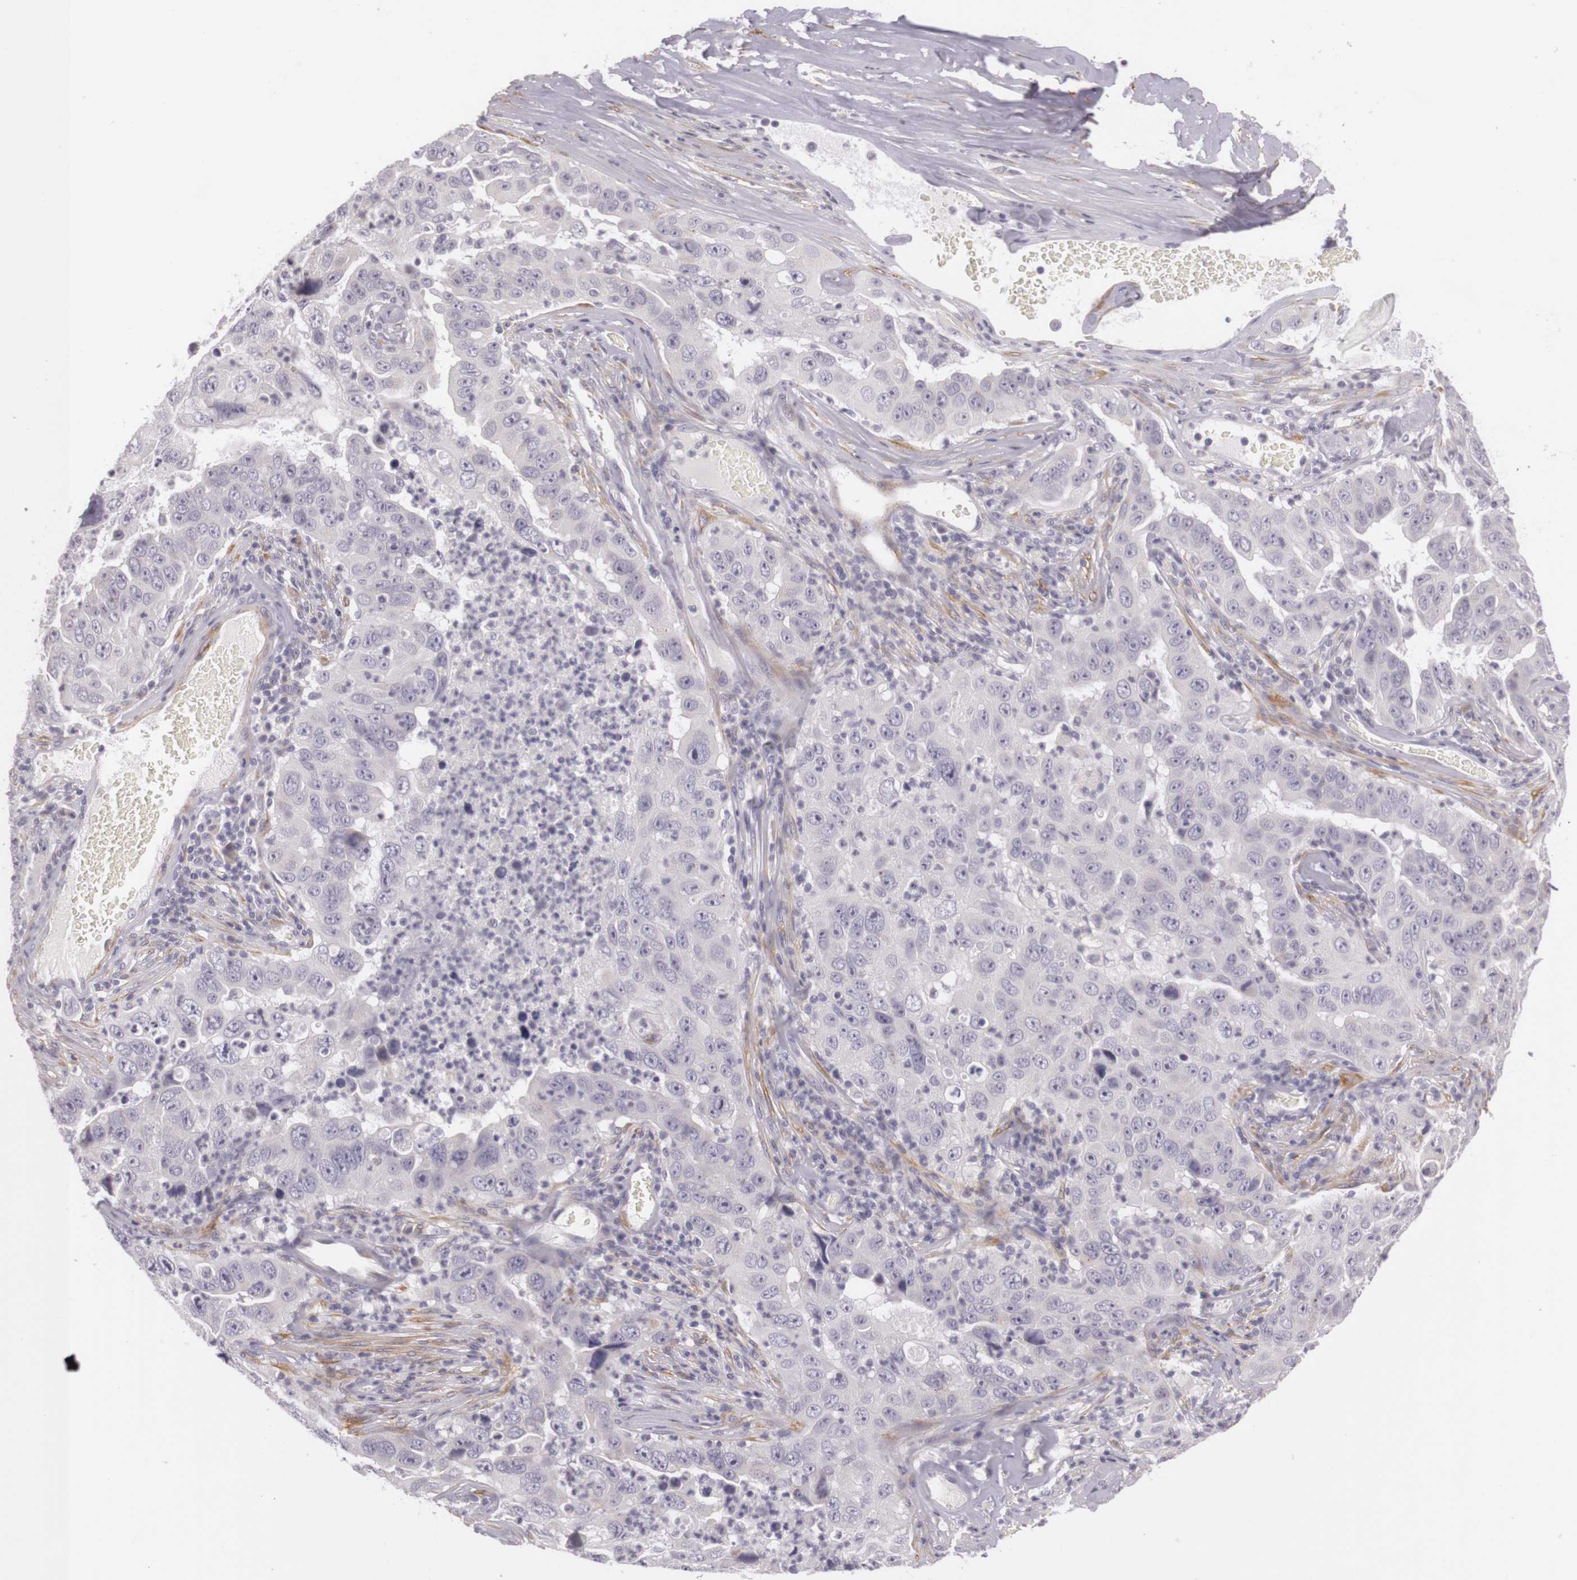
{"staining": {"intensity": "negative", "quantity": "none", "location": "none"}, "tissue": "lung cancer", "cell_type": "Tumor cells", "image_type": "cancer", "snomed": [{"axis": "morphology", "description": "Squamous cell carcinoma, NOS"}, {"axis": "topography", "description": "Lung"}], "caption": "Human squamous cell carcinoma (lung) stained for a protein using immunohistochemistry shows no staining in tumor cells.", "gene": "CNTN2", "patient": {"sex": "male", "age": 64}}